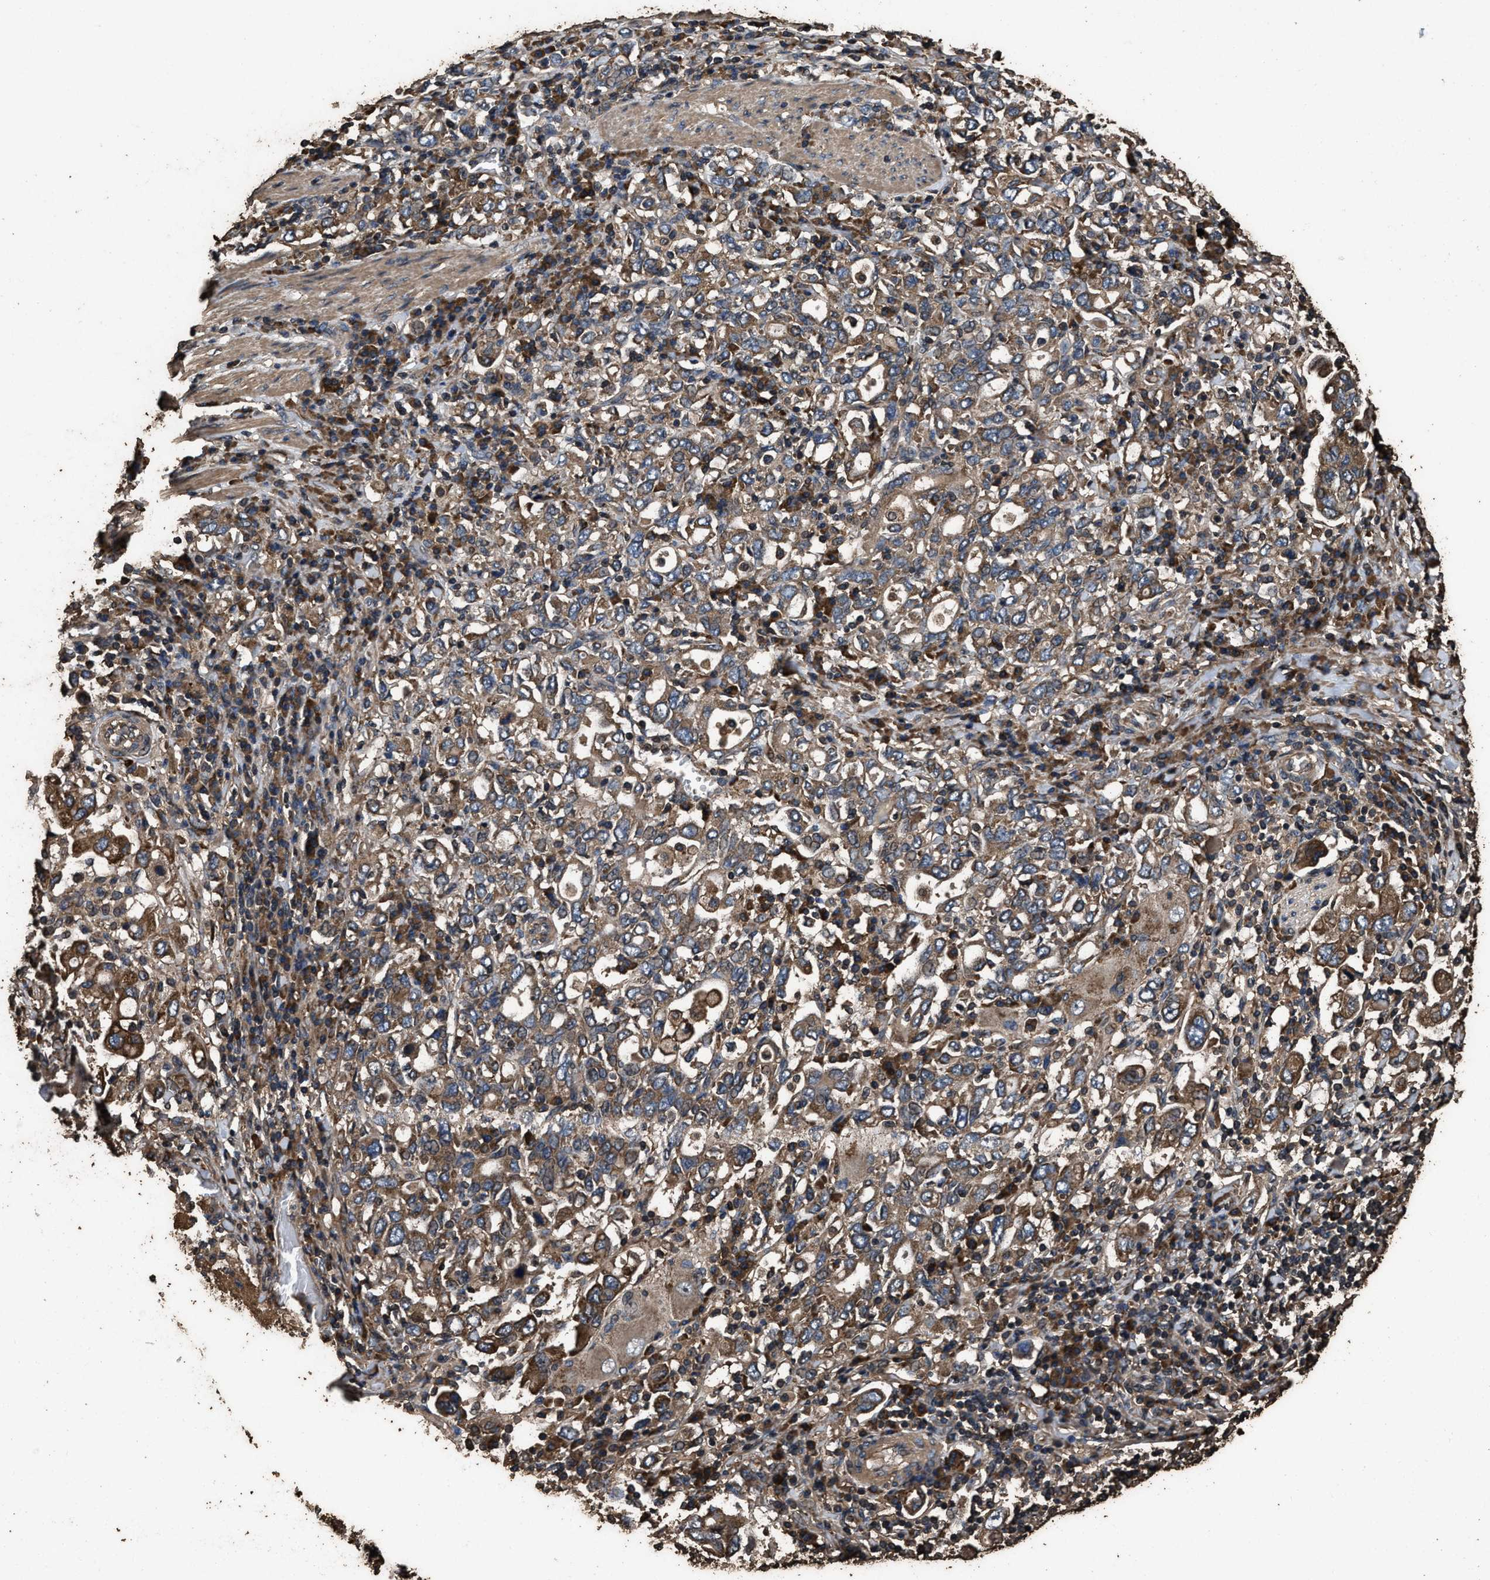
{"staining": {"intensity": "moderate", "quantity": ">75%", "location": "cytoplasmic/membranous"}, "tissue": "stomach cancer", "cell_type": "Tumor cells", "image_type": "cancer", "snomed": [{"axis": "morphology", "description": "Adenocarcinoma, NOS"}, {"axis": "topography", "description": "Stomach, upper"}], "caption": "Human stomach adenocarcinoma stained with a brown dye shows moderate cytoplasmic/membranous positive staining in approximately >75% of tumor cells.", "gene": "ZMYND19", "patient": {"sex": "male", "age": 62}}